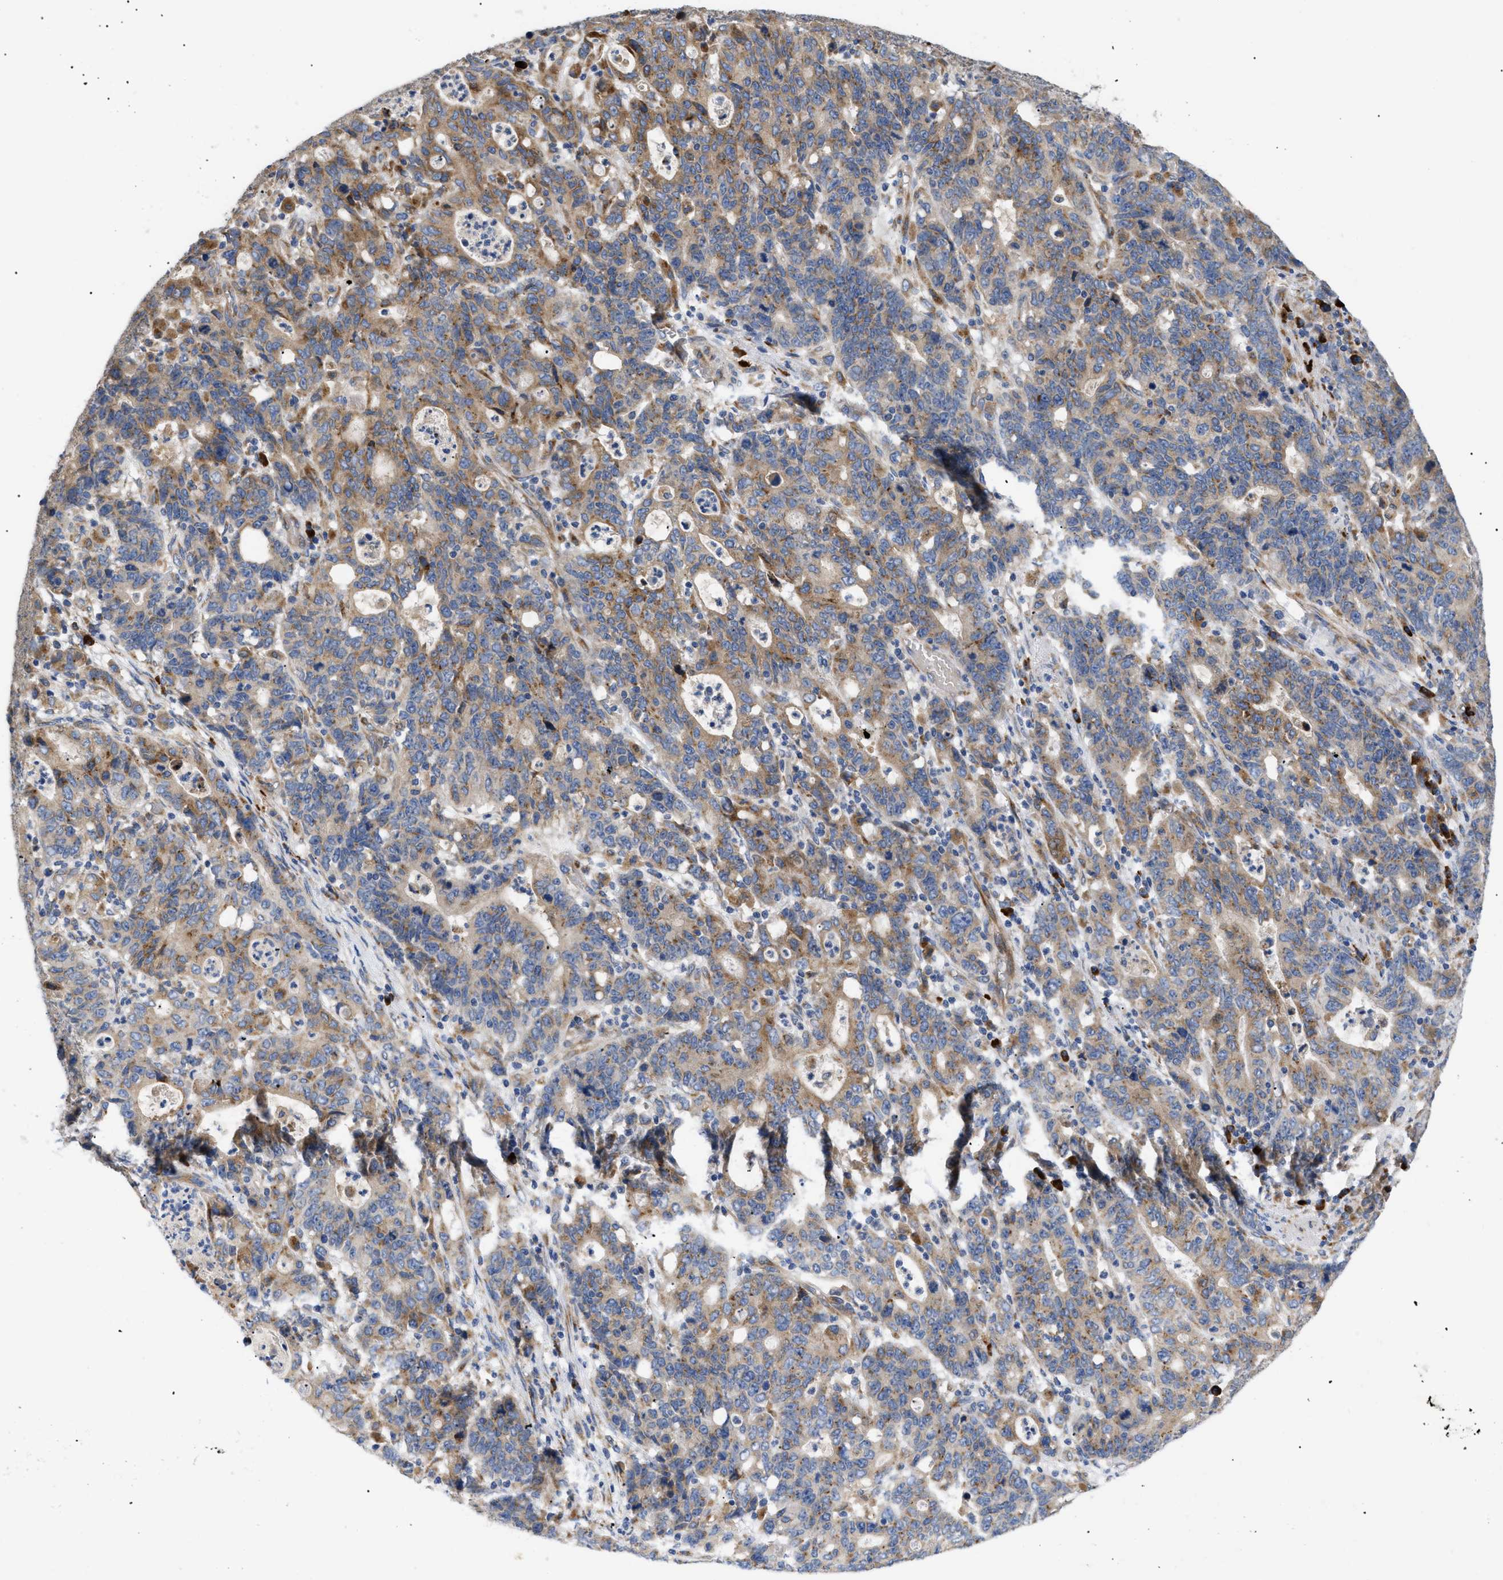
{"staining": {"intensity": "moderate", "quantity": ">75%", "location": "cytoplasmic/membranous"}, "tissue": "stomach cancer", "cell_type": "Tumor cells", "image_type": "cancer", "snomed": [{"axis": "morphology", "description": "Adenocarcinoma, NOS"}, {"axis": "topography", "description": "Stomach, upper"}], "caption": "DAB immunohistochemical staining of human stomach cancer (adenocarcinoma) displays moderate cytoplasmic/membranous protein staining in about >75% of tumor cells. (Stains: DAB (3,3'-diaminobenzidine) in brown, nuclei in blue, Microscopy: brightfield microscopy at high magnification).", "gene": "SLC50A1", "patient": {"sex": "male", "age": 69}}